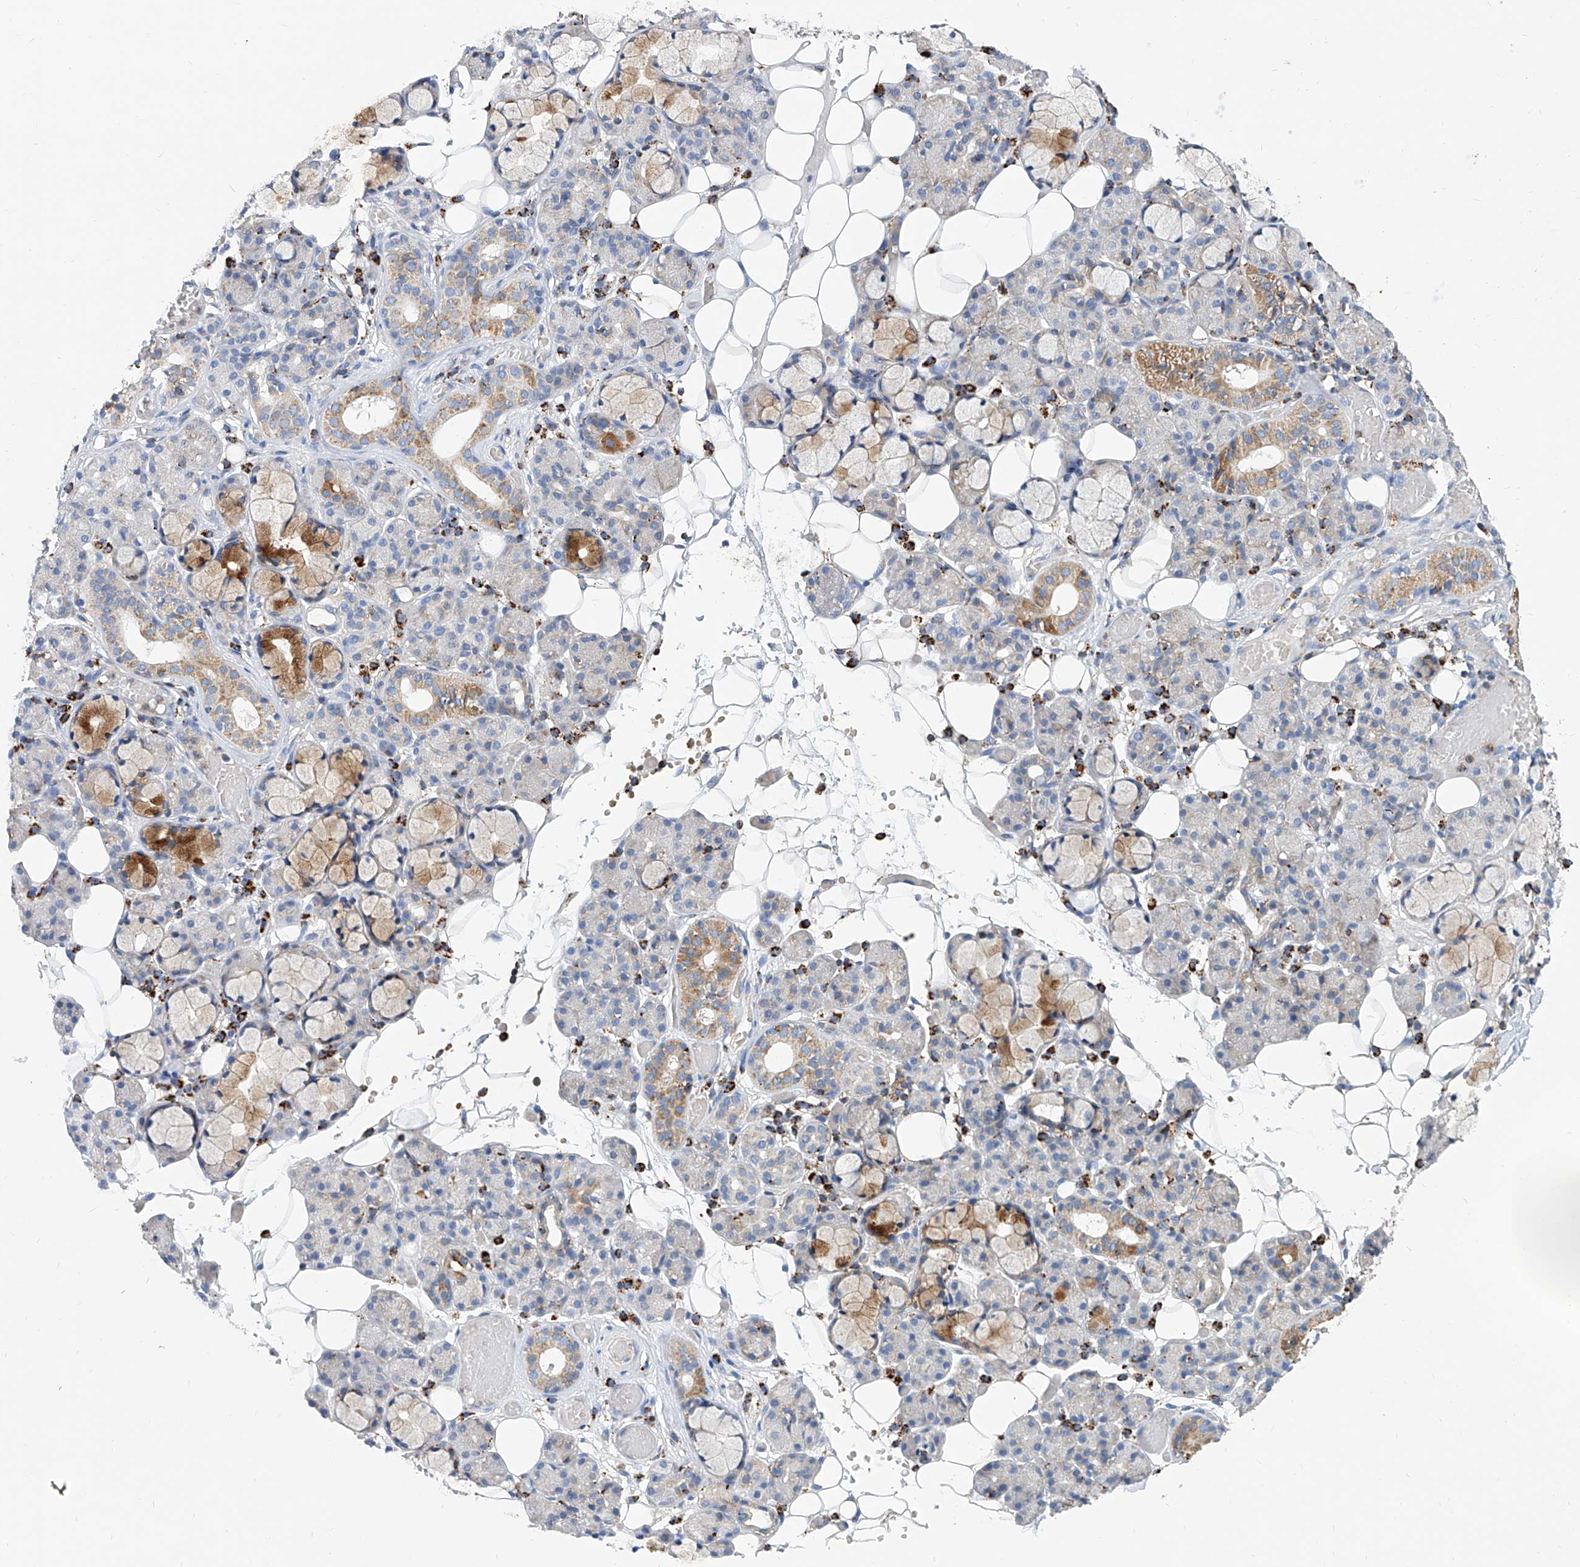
{"staining": {"intensity": "moderate", "quantity": "<25%", "location": "cytoplasmic/membranous"}, "tissue": "salivary gland", "cell_type": "Glandular cells", "image_type": "normal", "snomed": [{"axis": "morphology", "description": "Normal tissue, NOS"}, {"axis": "topography", "description": "Salivary gland"}], "caption": "Immunohistochemistry histopathology image of normal human salivary gland stained for a protein (brown), which reveals low levels of moderate cytoplasmic/membranous expression in about <25% of glandular cells.", "gene": "CPNE5", "patient": {"sex": "male", "age": 63}}